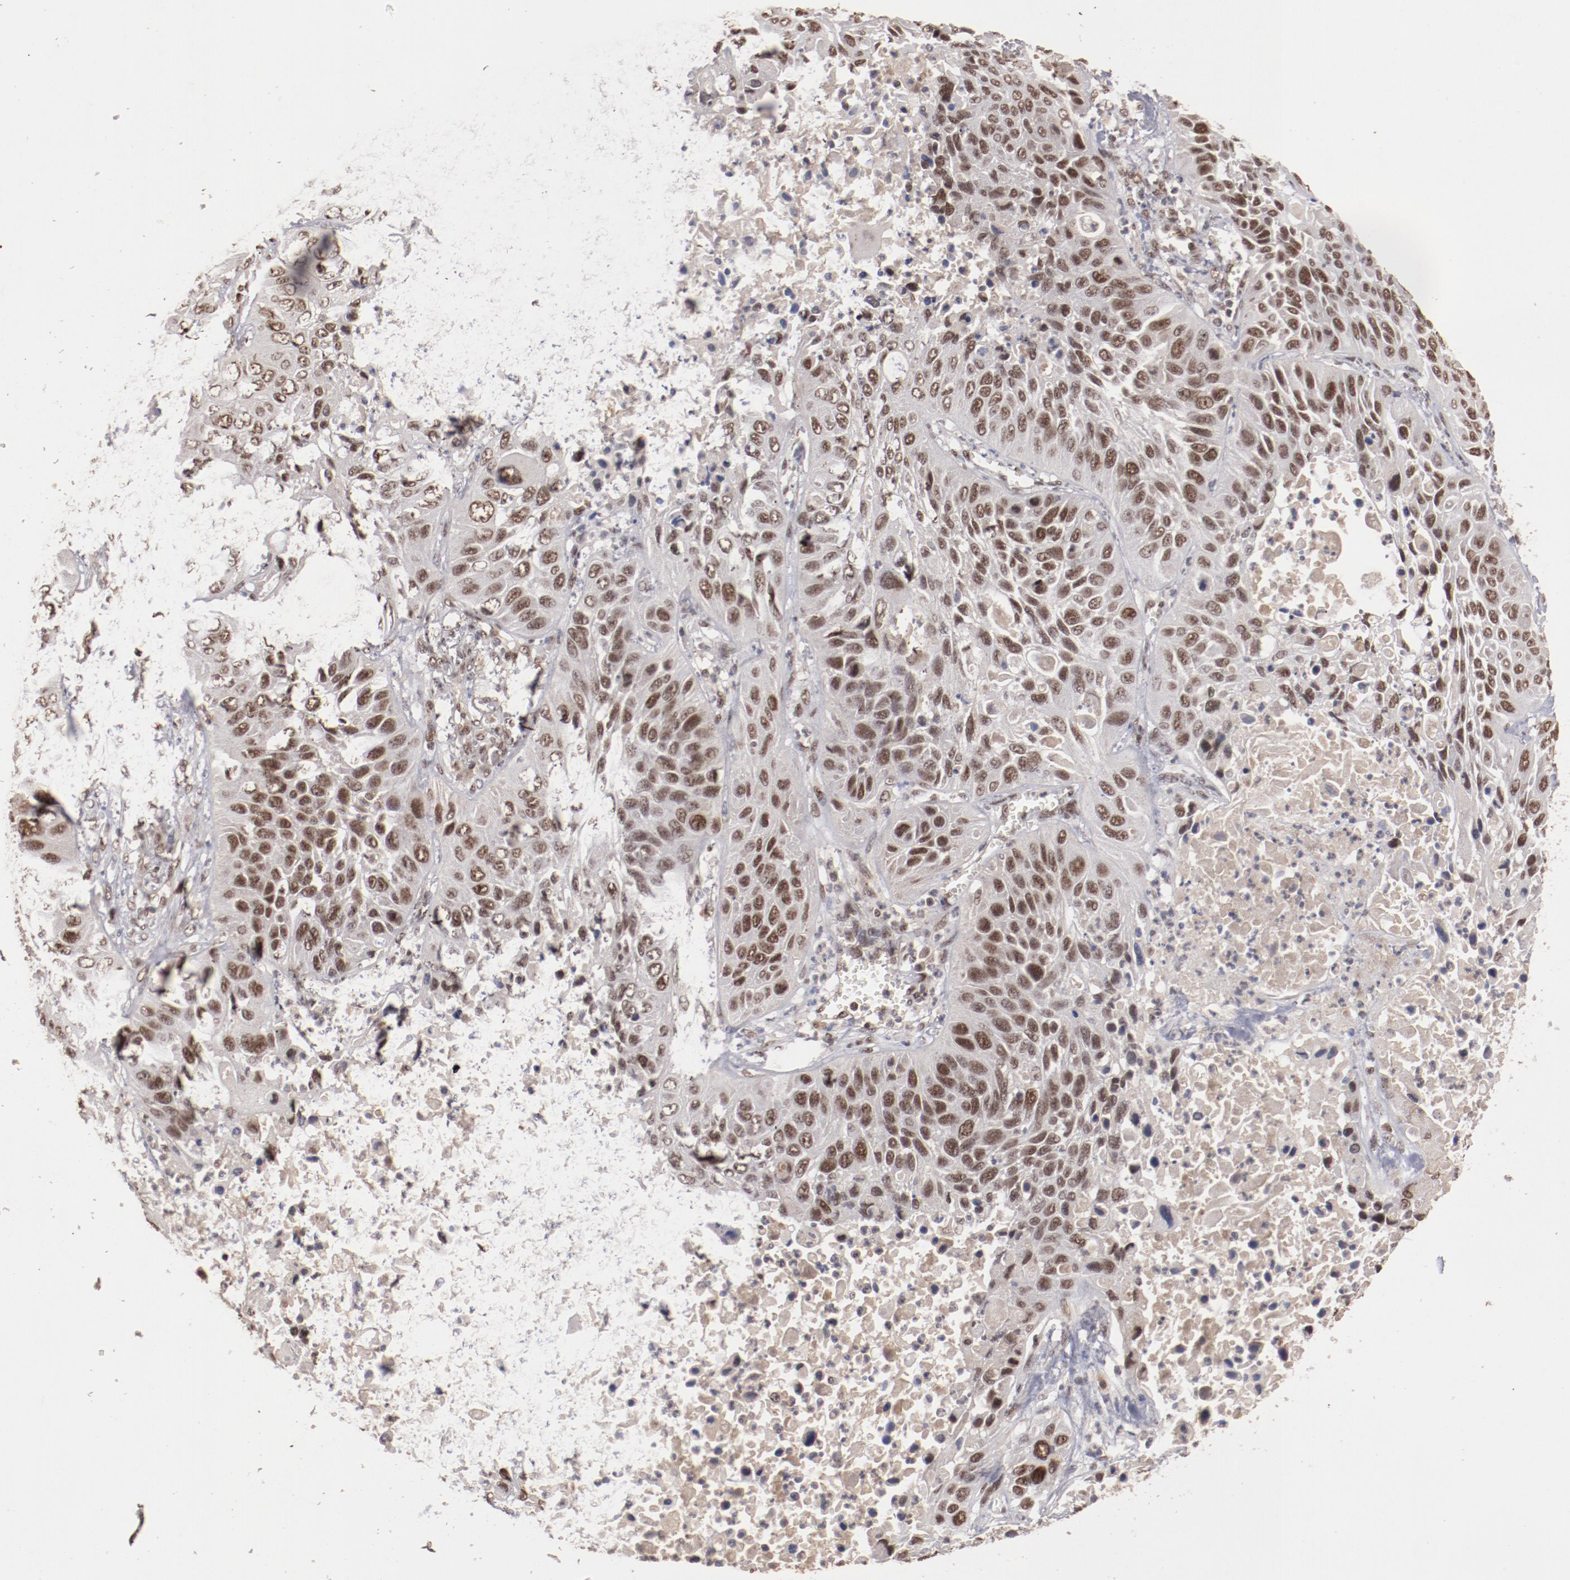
{"staining": {"intensity": "moderate", "quantity": ">75%", "location": "nuclear"}, "tissue": "lung cancer", "cell_type": "Tumor cells", "image_type": "cancer", "snomed": [{"axis": "morphology", "description": "Squamous cell carcinoma, NOS"}, {"axis": "topography", "description": "Lung"}], "caption": "Protein staining exhibits moderate nuclear expression in about >75% of tumor cells in squamous cell carcinoma (lung).", "gene": "CLOCK", "patient": {"sex": "female", "age": 76}}